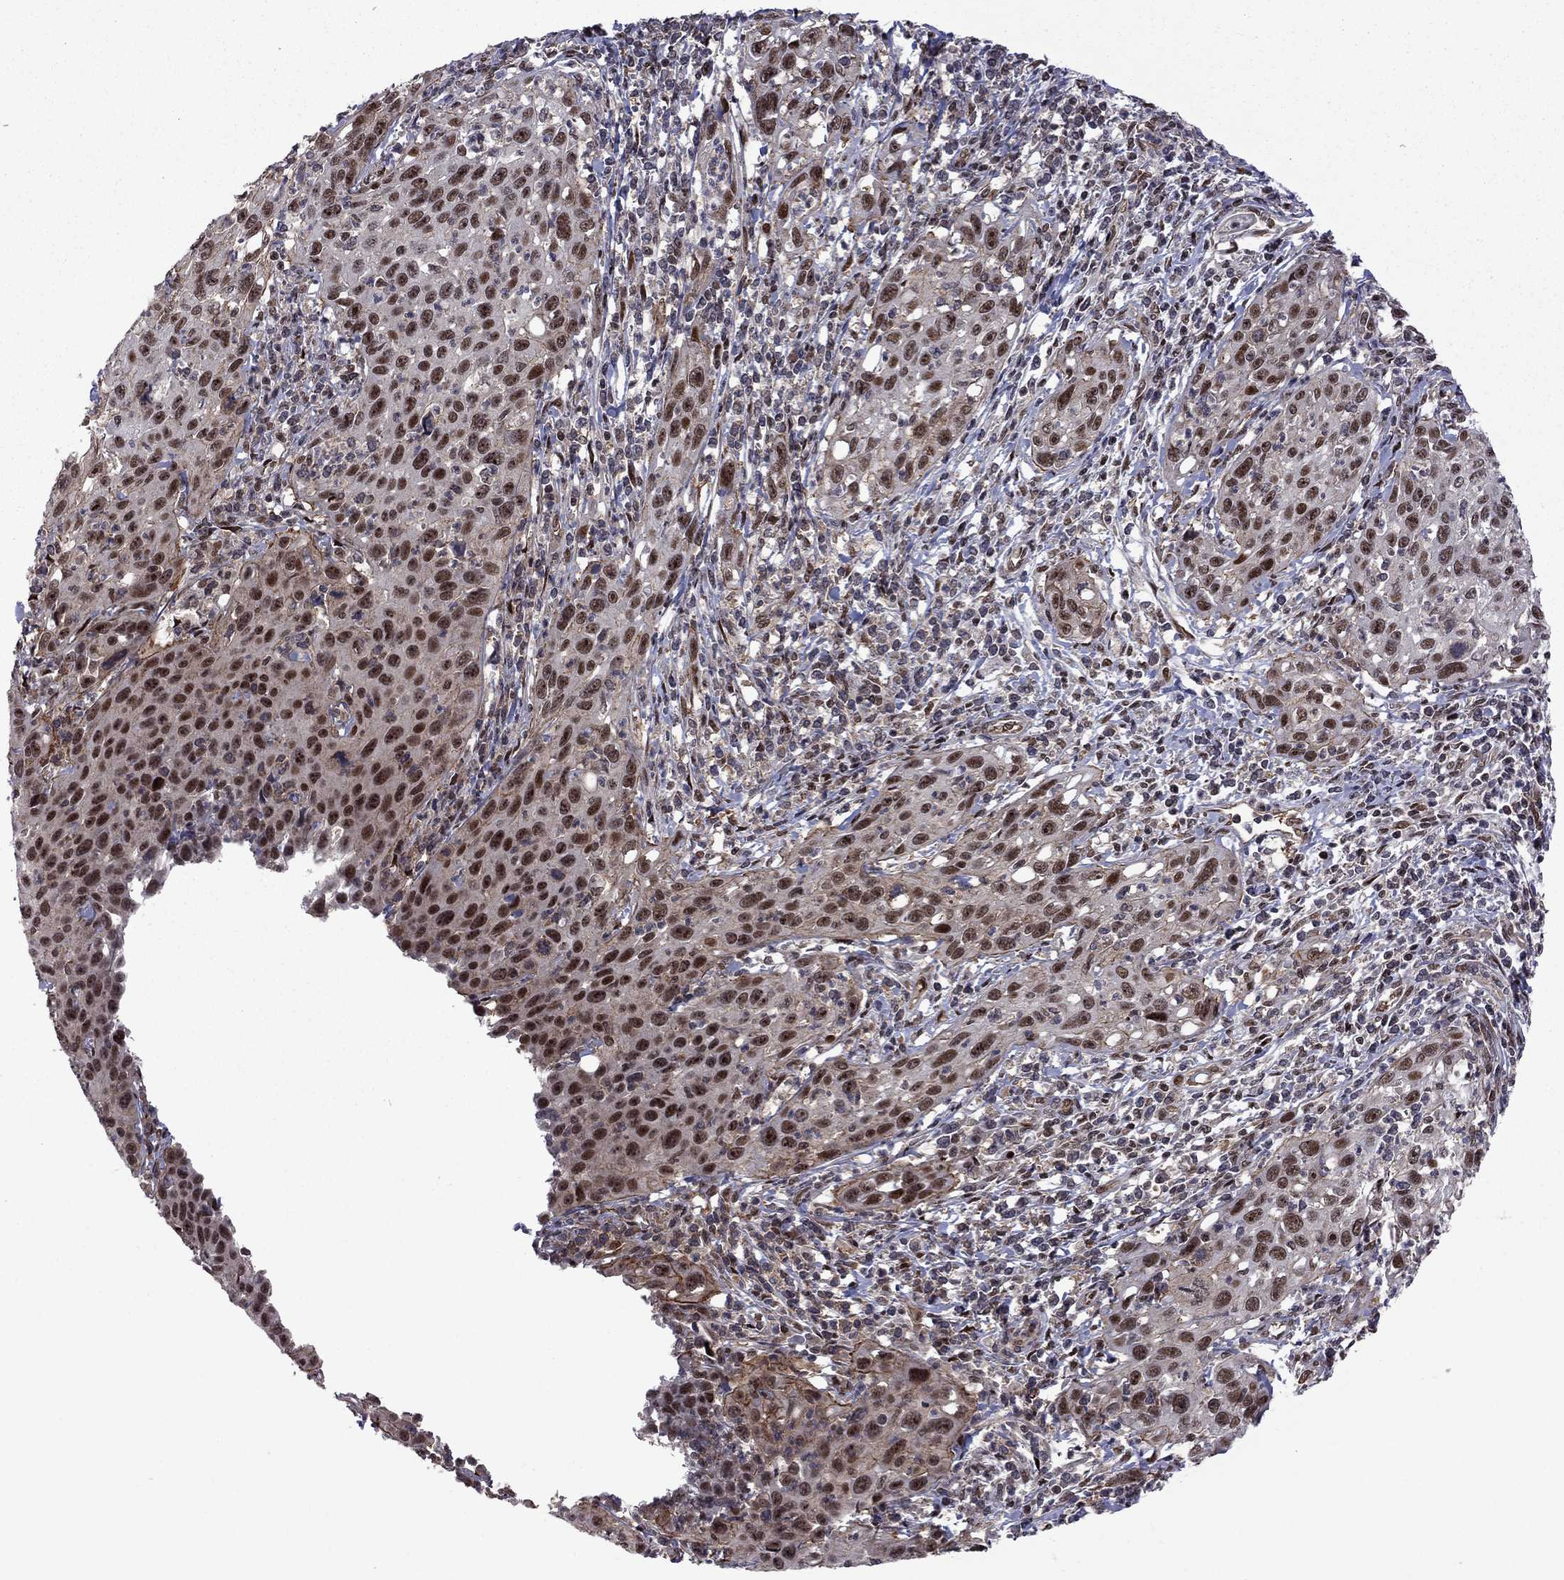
{"staining": {"intensity": "strong", "quantity": ">75%", "location": "nuclear"}, "tissue": "cervical cancer", "cell_type": "Tumor cells", "image_type": "cancer", "snomed": [{"axis": "morphology", "description": "Squamous cell carcinoma, NOS"}, {"axis": "topography", "description": "Cervix"}], "caption": "Squamous cell carcinoma (cervical) was stained to show a protein in brown. There is high levels of strong nuclear expression in approximately >75% of tumor cells. (IHC, brightfield microscopy, high magnification).", "gene": "BRF1", "patient": {"sex": "female", "age": 26}}